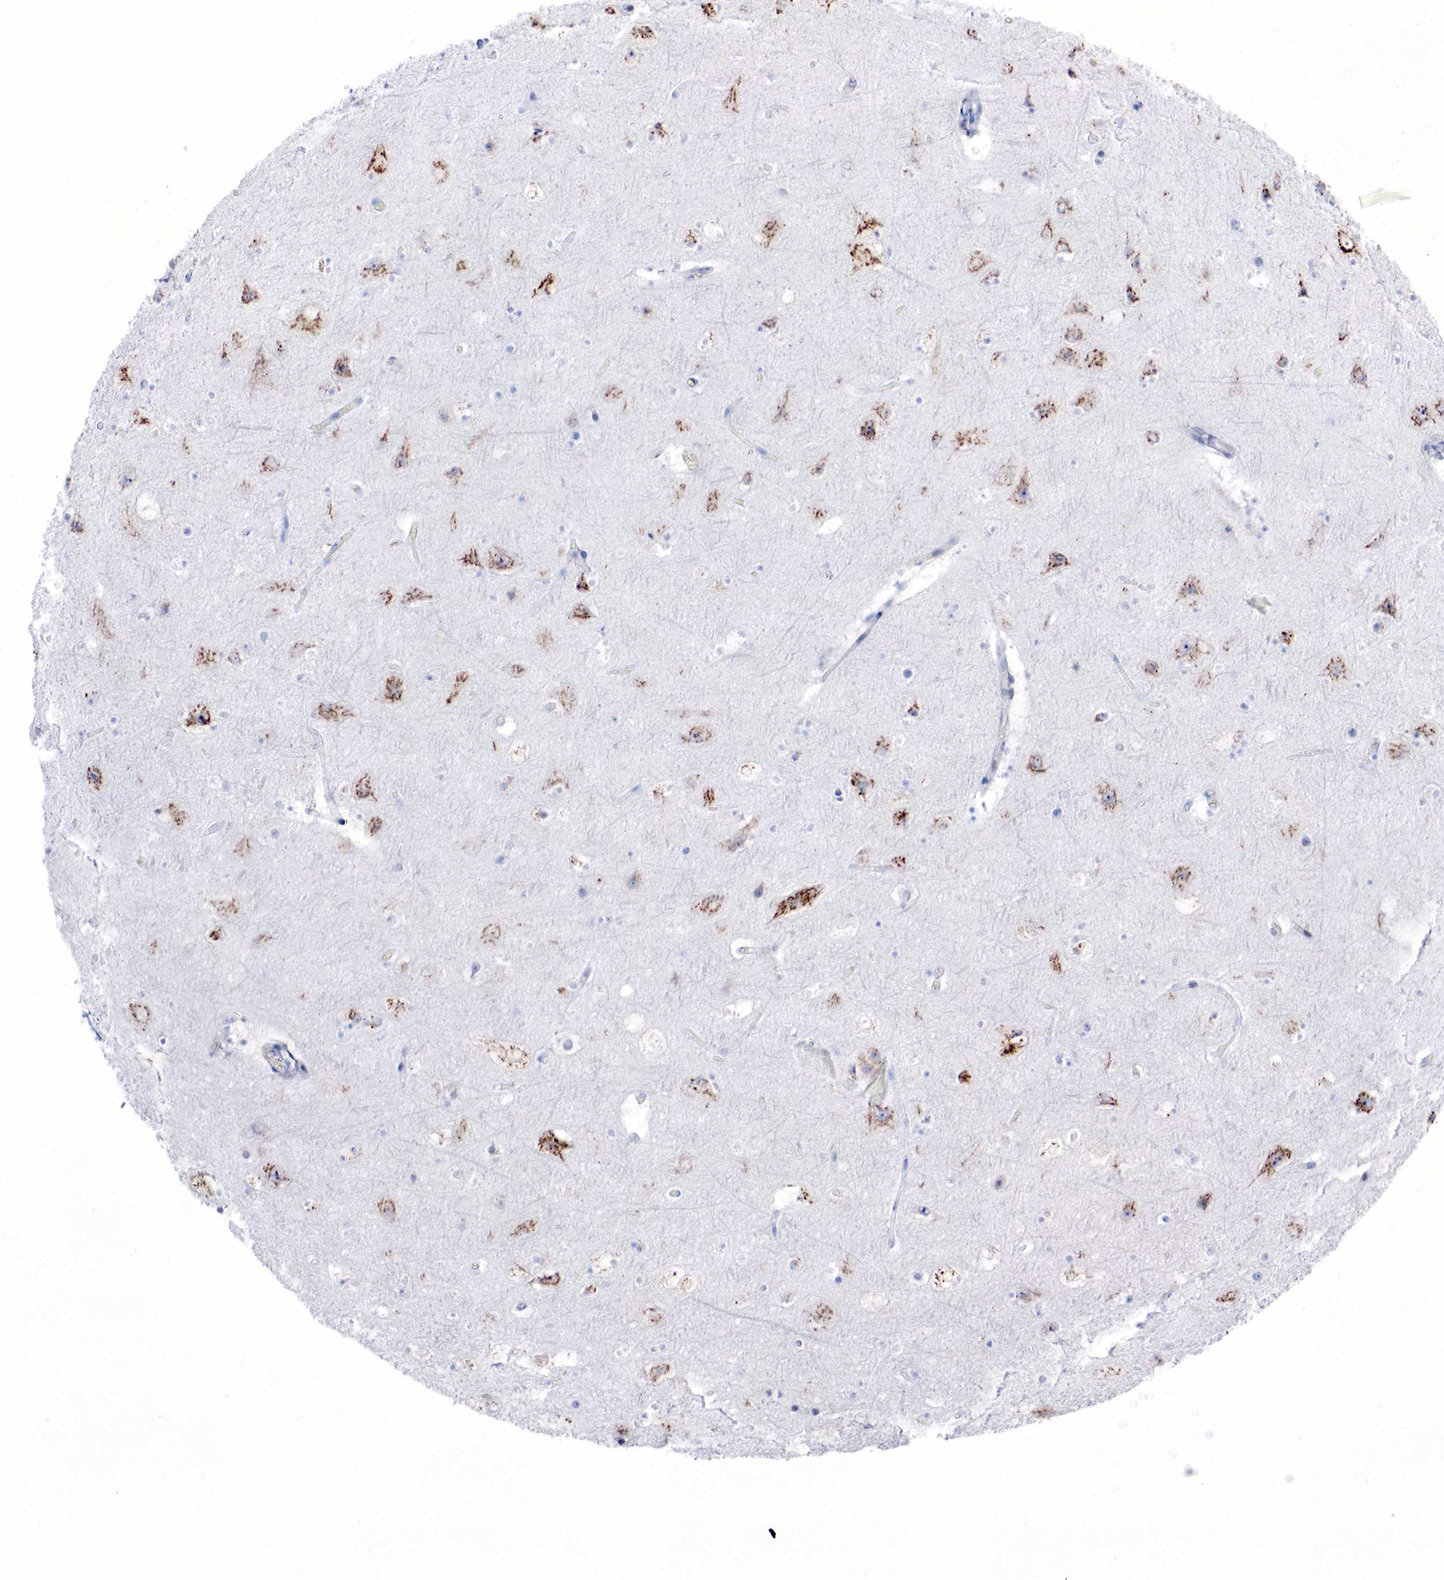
{"staining": {"intensity": "negative", "quantity": "none", "location": "none"}, "tissue": "cerebral cortex", "cell_type": "Endothelial cells", "image_type": "normal", "snomed": [{"axis": "morphology", "description": "Normal tissue, NOS"}, {"axis": "topography", "description": "Cerebral cortex"}], "caption": "This is an immunohistochemistry (IHC) micrograph of normal cerebral cortex. There is no expression in endothelial cells.", "gene": "CHGA", "patient": {"sex": "male", "age": 45}}